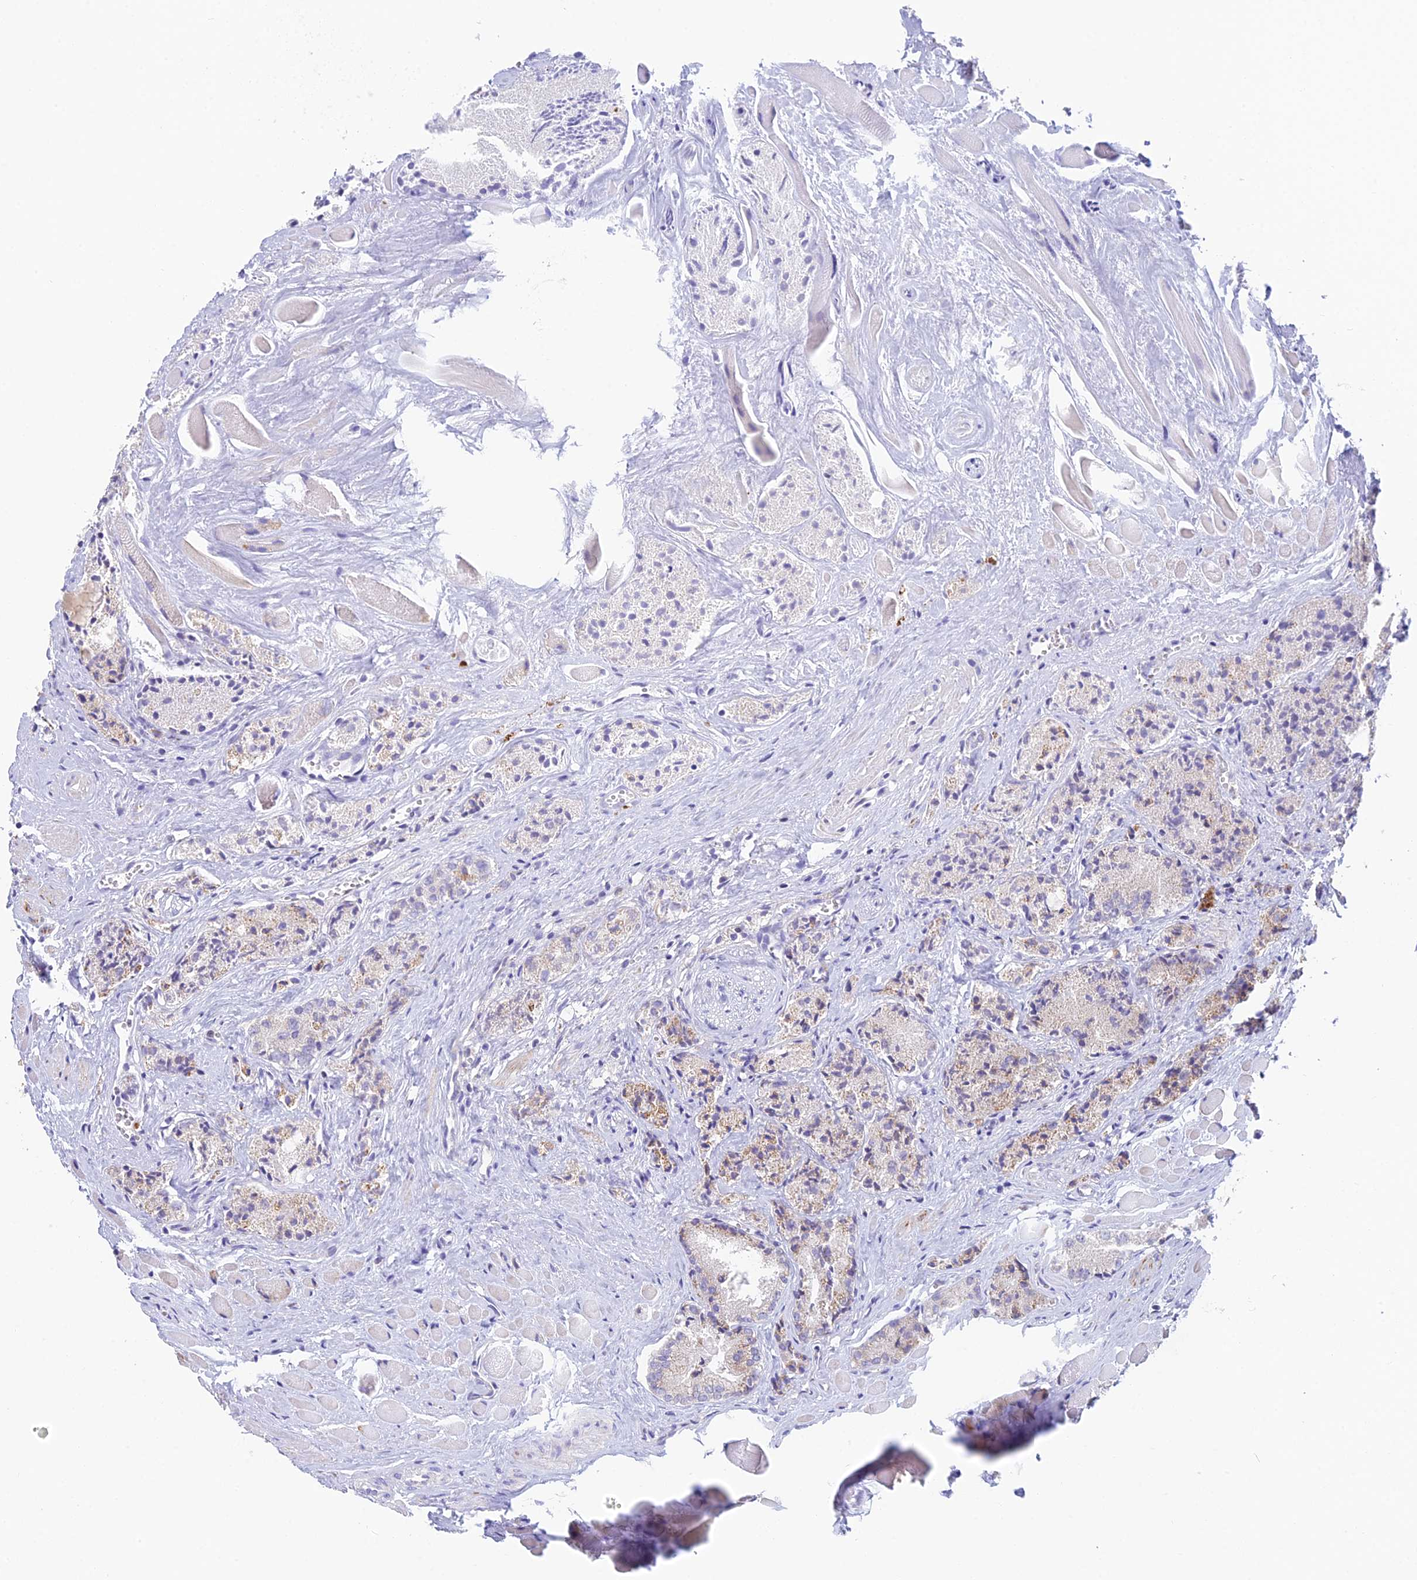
{"staining": {"intensity": "weak", "quantity": "<25%", "location": "cytoplasmic/membranous"}, "tissue": "prostate cancer", "cell_type": "Tumor cells", "image_type": "cancer", "snomed": [{"axis": "morphology", "description": "Adenocarcinoma, Low grade"}, {"axis": "topography", "description": "Prostate"}], "caption": "A high-resolution histopathology image shows immunohistochemistry (IHC) staining of adenocarcinoma (low-grade) (prostate), which exhibits no significant positivity in tumor cells. The staining is performed using DAB brown chromogen with nuclei counter-stained in using hematoxylin.", "gene": "REXO5", "patient": {"sex": "male", "age": 60}}